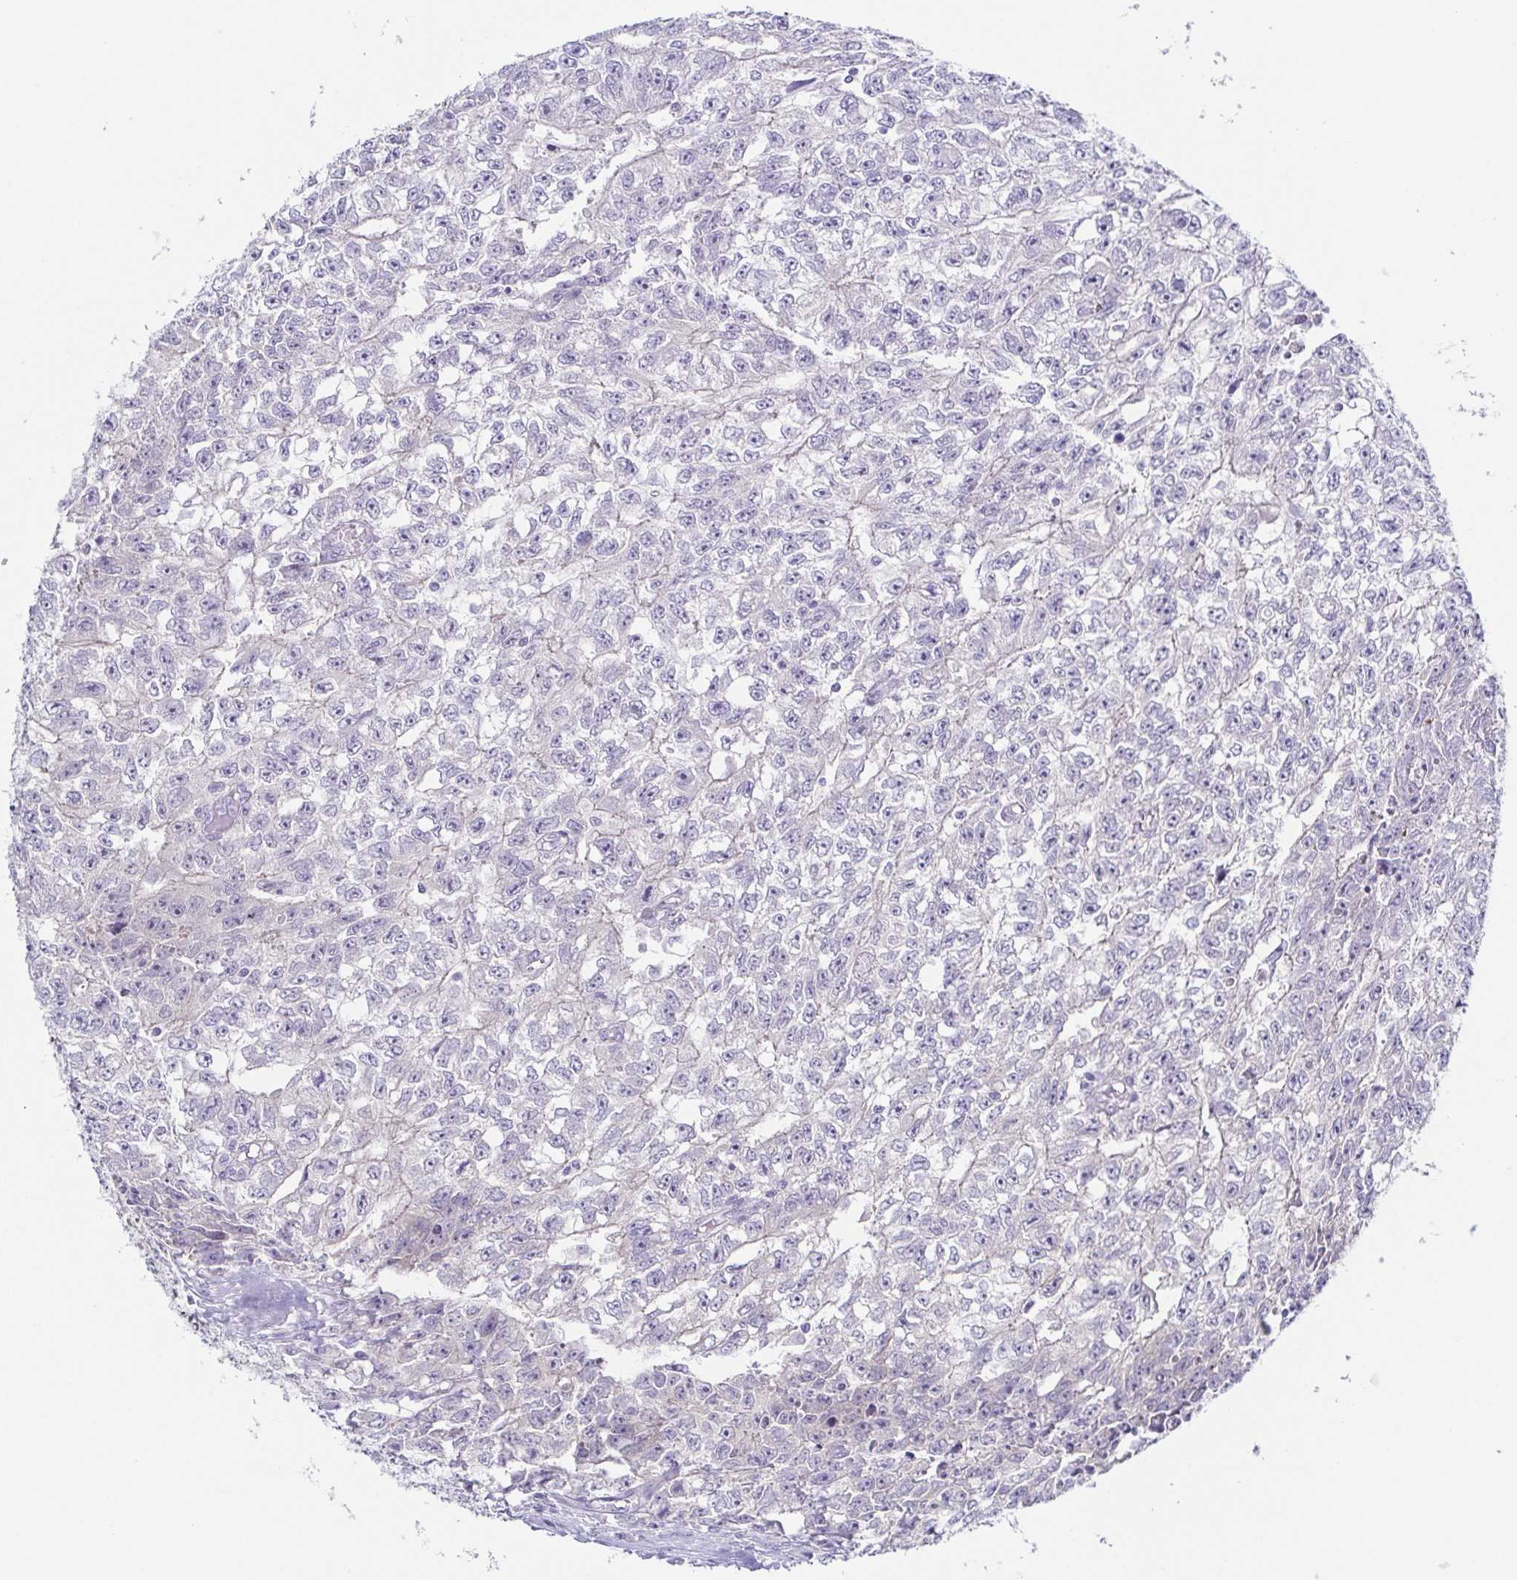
{"staining": {"intensity": "negative", "quantity": "none", "location": "none"}, "tissue": "testis cancer", "cell_type": "Tumor cells", "image_type": "cancer", "snomed": [{"axis": "morphology", "description": "Carcinoma, Embryonal, NOS"}, {"axis": "morphology", "description": "Teratoma, malignant, NOS"}, {"axis": "topography", "description": "Testis"}], "caption": "DAB (3,3'-diaminobenzidine) immunohistochemical staining of testis embryonal carcinoma demonstrates no significant staining in tumor cells.", "gene": "HTR2A", "patient": {"sex": "male", "age": 24}}